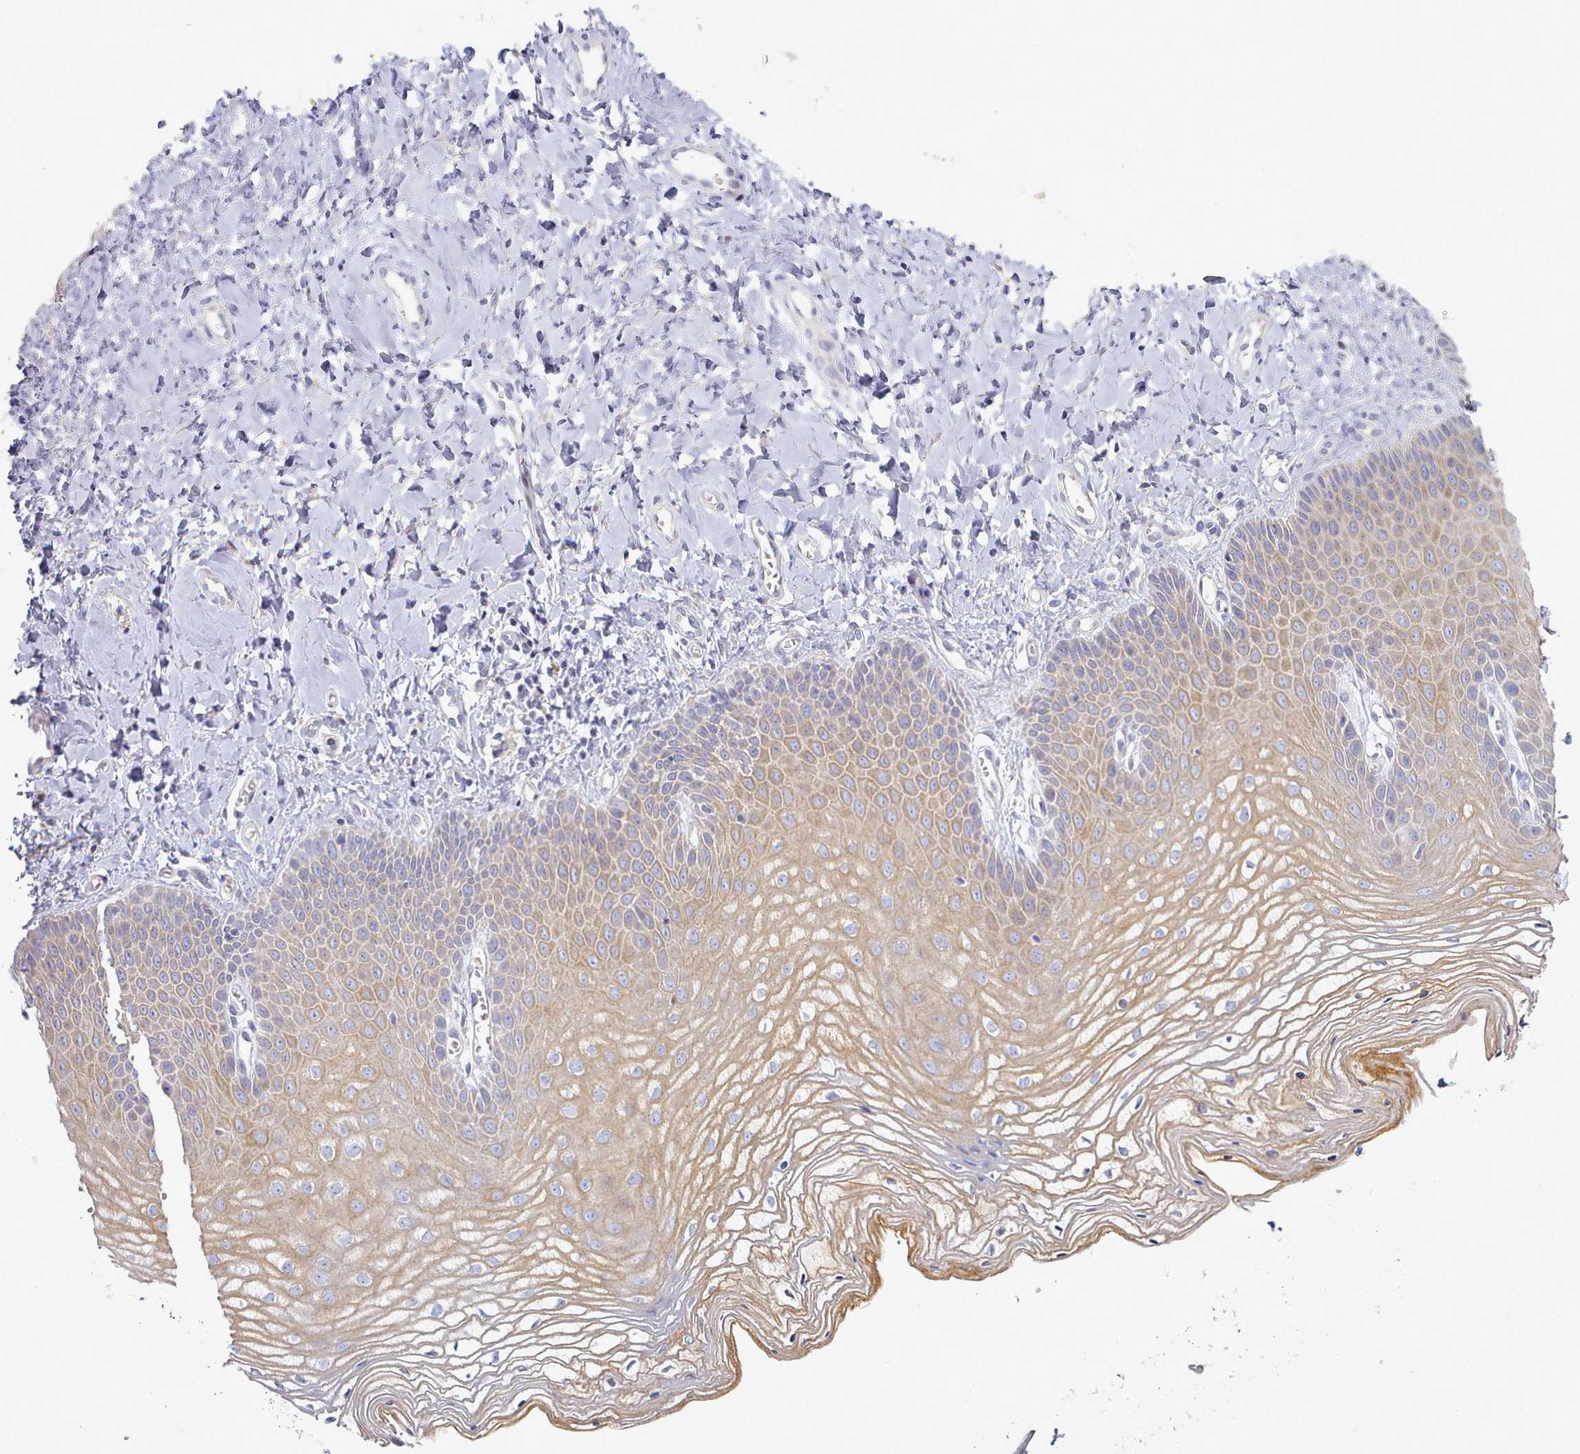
{"staining": {"intensity": "moderate", "quantity": ">75%", "location": "cytoplasmic/membranous"}, "tissue": "vagina", "cell_type": "Squamous epithelial cells", "image_type": "normal", "snomed": [{"axis": "morphology", "description": "Normal tissue, NOS"}, {"axis": "topography", "description": "Vagina"}, {"axis": "topography", "description": "Cervix"}], "caption": "A histopathology image showing moderate cytoplasmic/membranous staining in about >75% of squamous epithelial cells in unremarkable vagina, as visualized by brown immunohistochemical staining.", "gene": "TYW1B", "patient": {"sex": "female", "age": 40}}